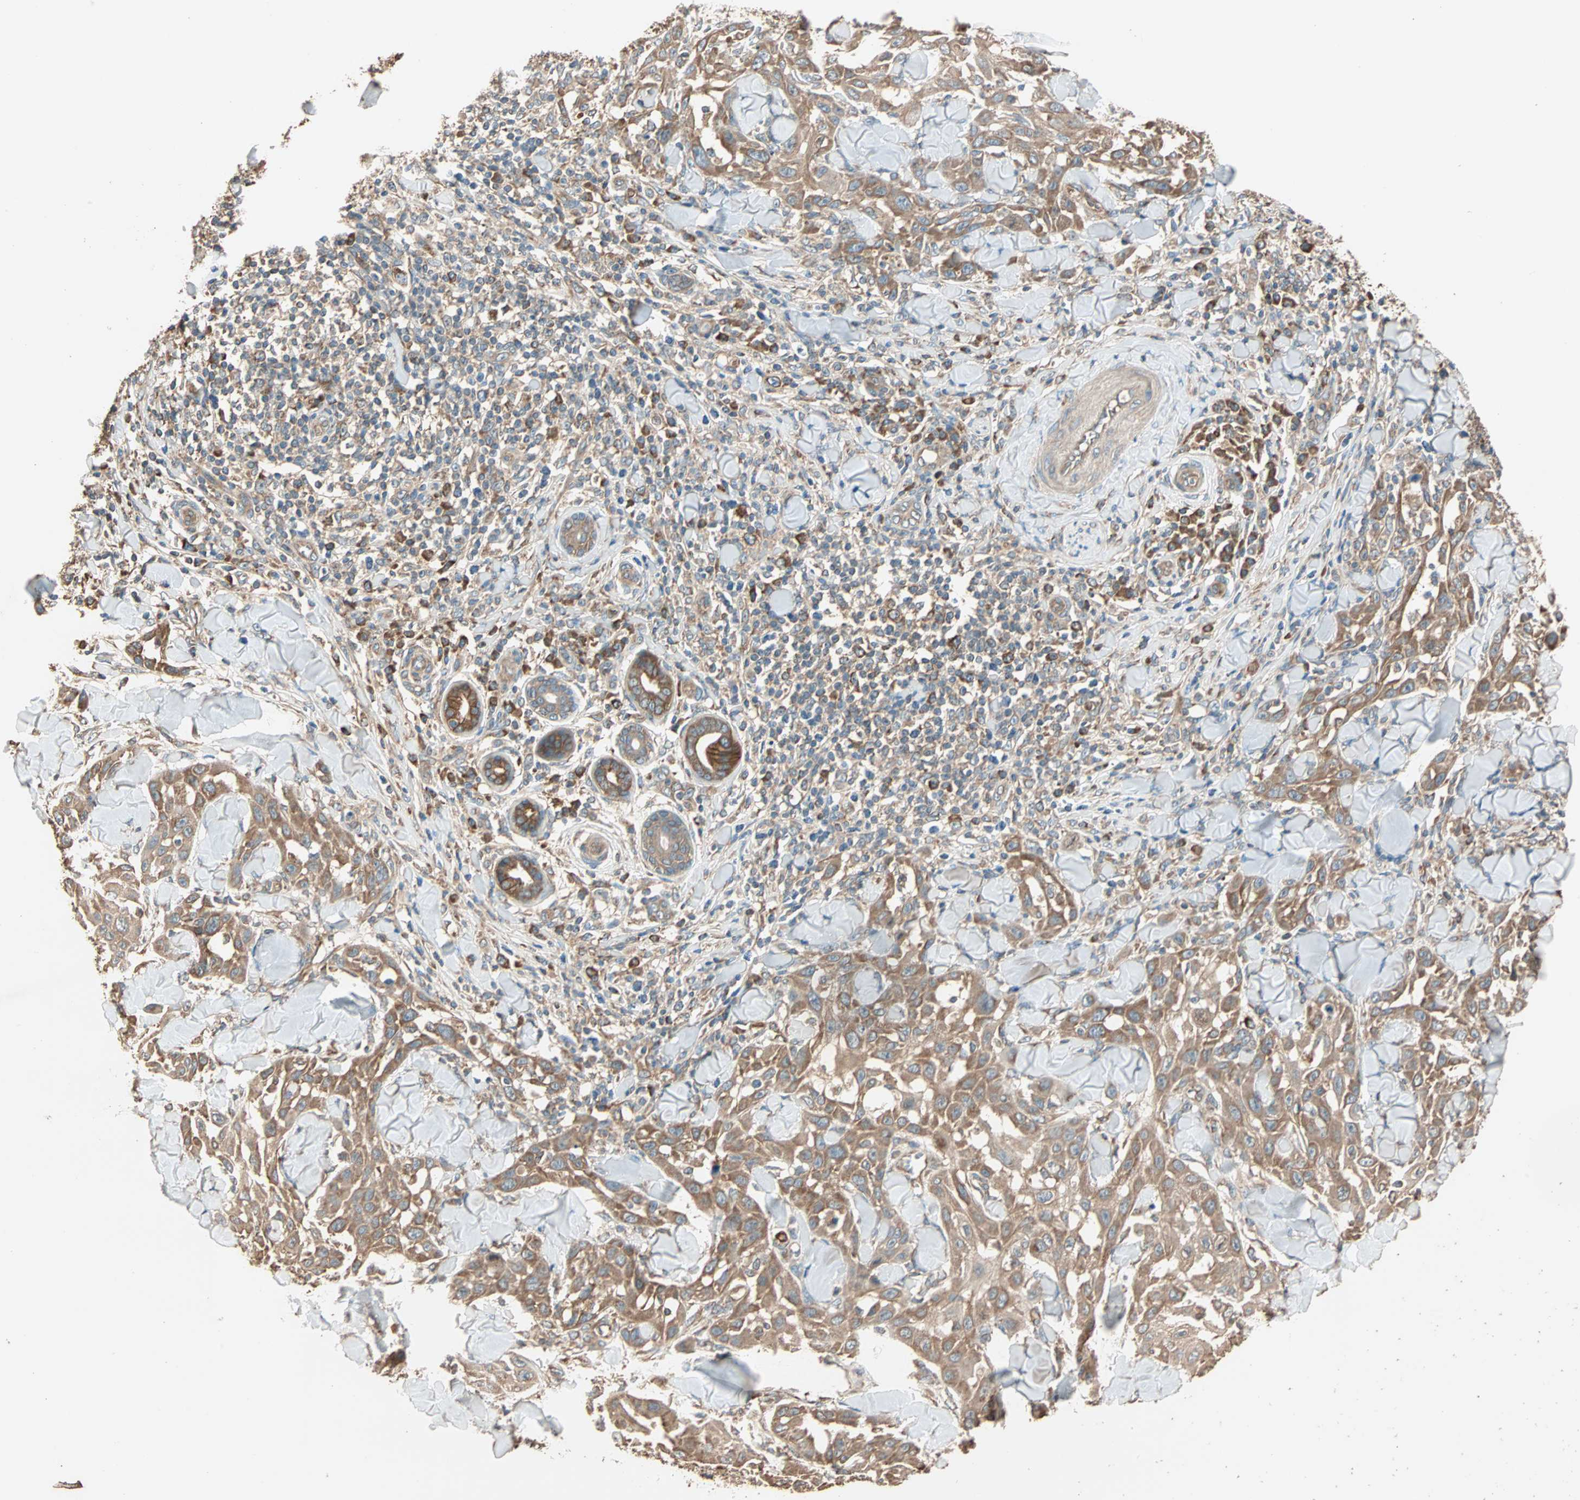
{"staining": {"intensity": "moderate", "quantity": ">75%", "location": "cytoplasmic/membranous"}, "tissue": "skin cancer", "cell_type": "Tumor cells", "image_type": "cancer", "snomed": [{"axis": "morphology", "description": "Squamous cell carcinoma, NOS"}, {"axis": "topography", "description": "Skin"}], "caption": "The photomicrograph displays a brown stain indicating the presence of a protein in the cytoplasmic/membranous of tumor cells in skin cancer.", "gene": "EIF4G2", "patient": {"sex": "male", "age": 24}}